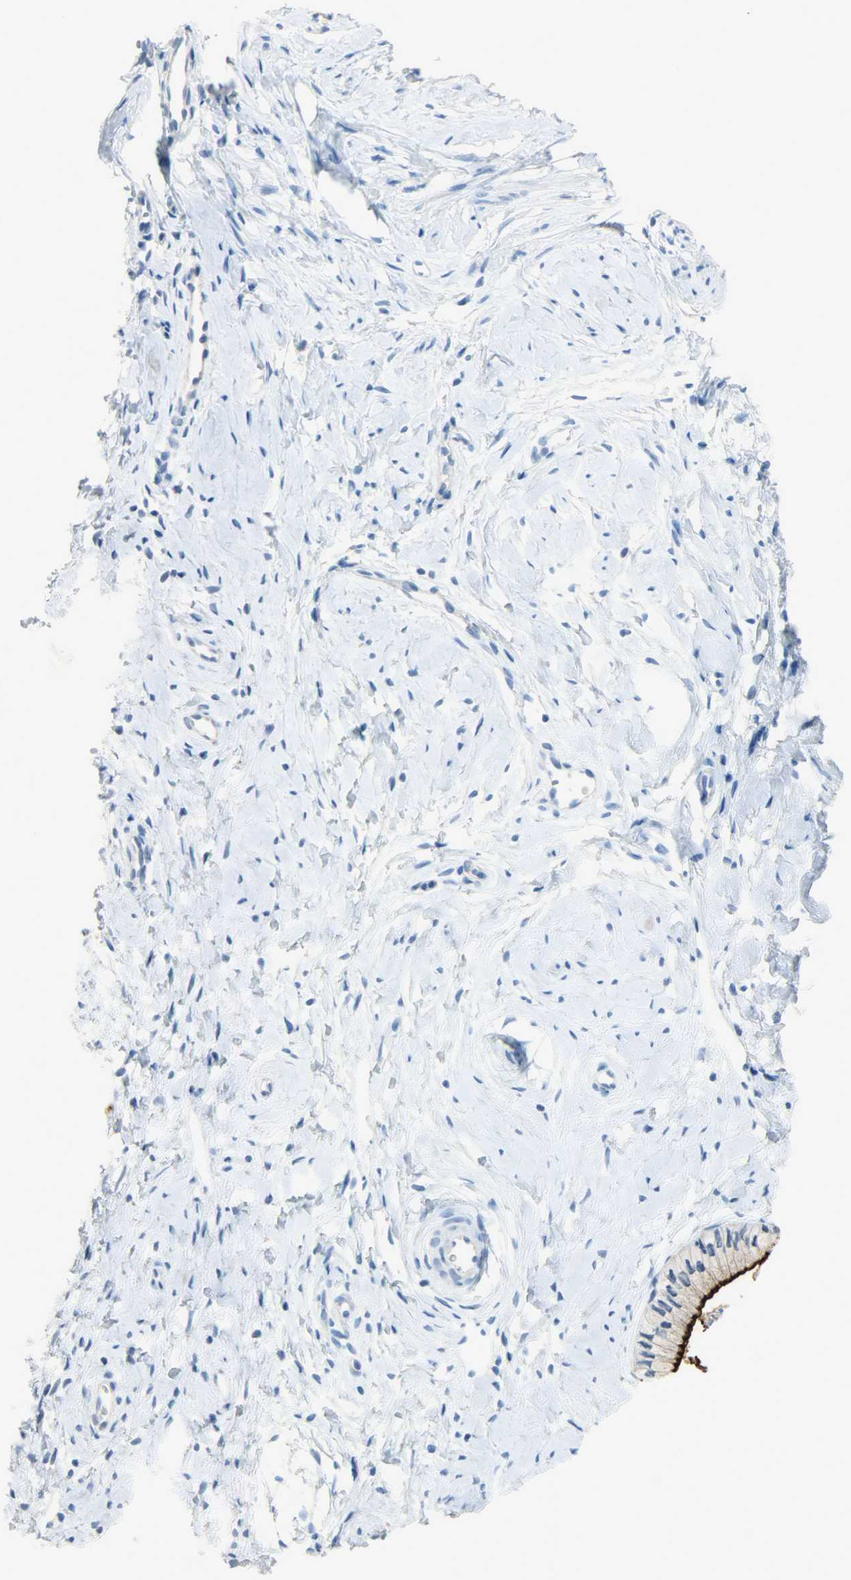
{"staining": {"intensity": "strong", "quantity": ">75%", "location": "cytoplasmic/membranous"}, "tissue": "cervix", "cell_type": "Glandular cells", "image_type": "normal", "snomed": [{"axis": "morphology", "description": "Normal tissue, NOS"}, {"axis": "topography", "description": "Cervix"}], "caption": "The micrograph displays staining of normal cervix, revealing strong cytoplasmic/membranous protein staining (brown color) within glandular cells.", "gene": "PROM1", "patient": {"sex": "female", "age": 46}}